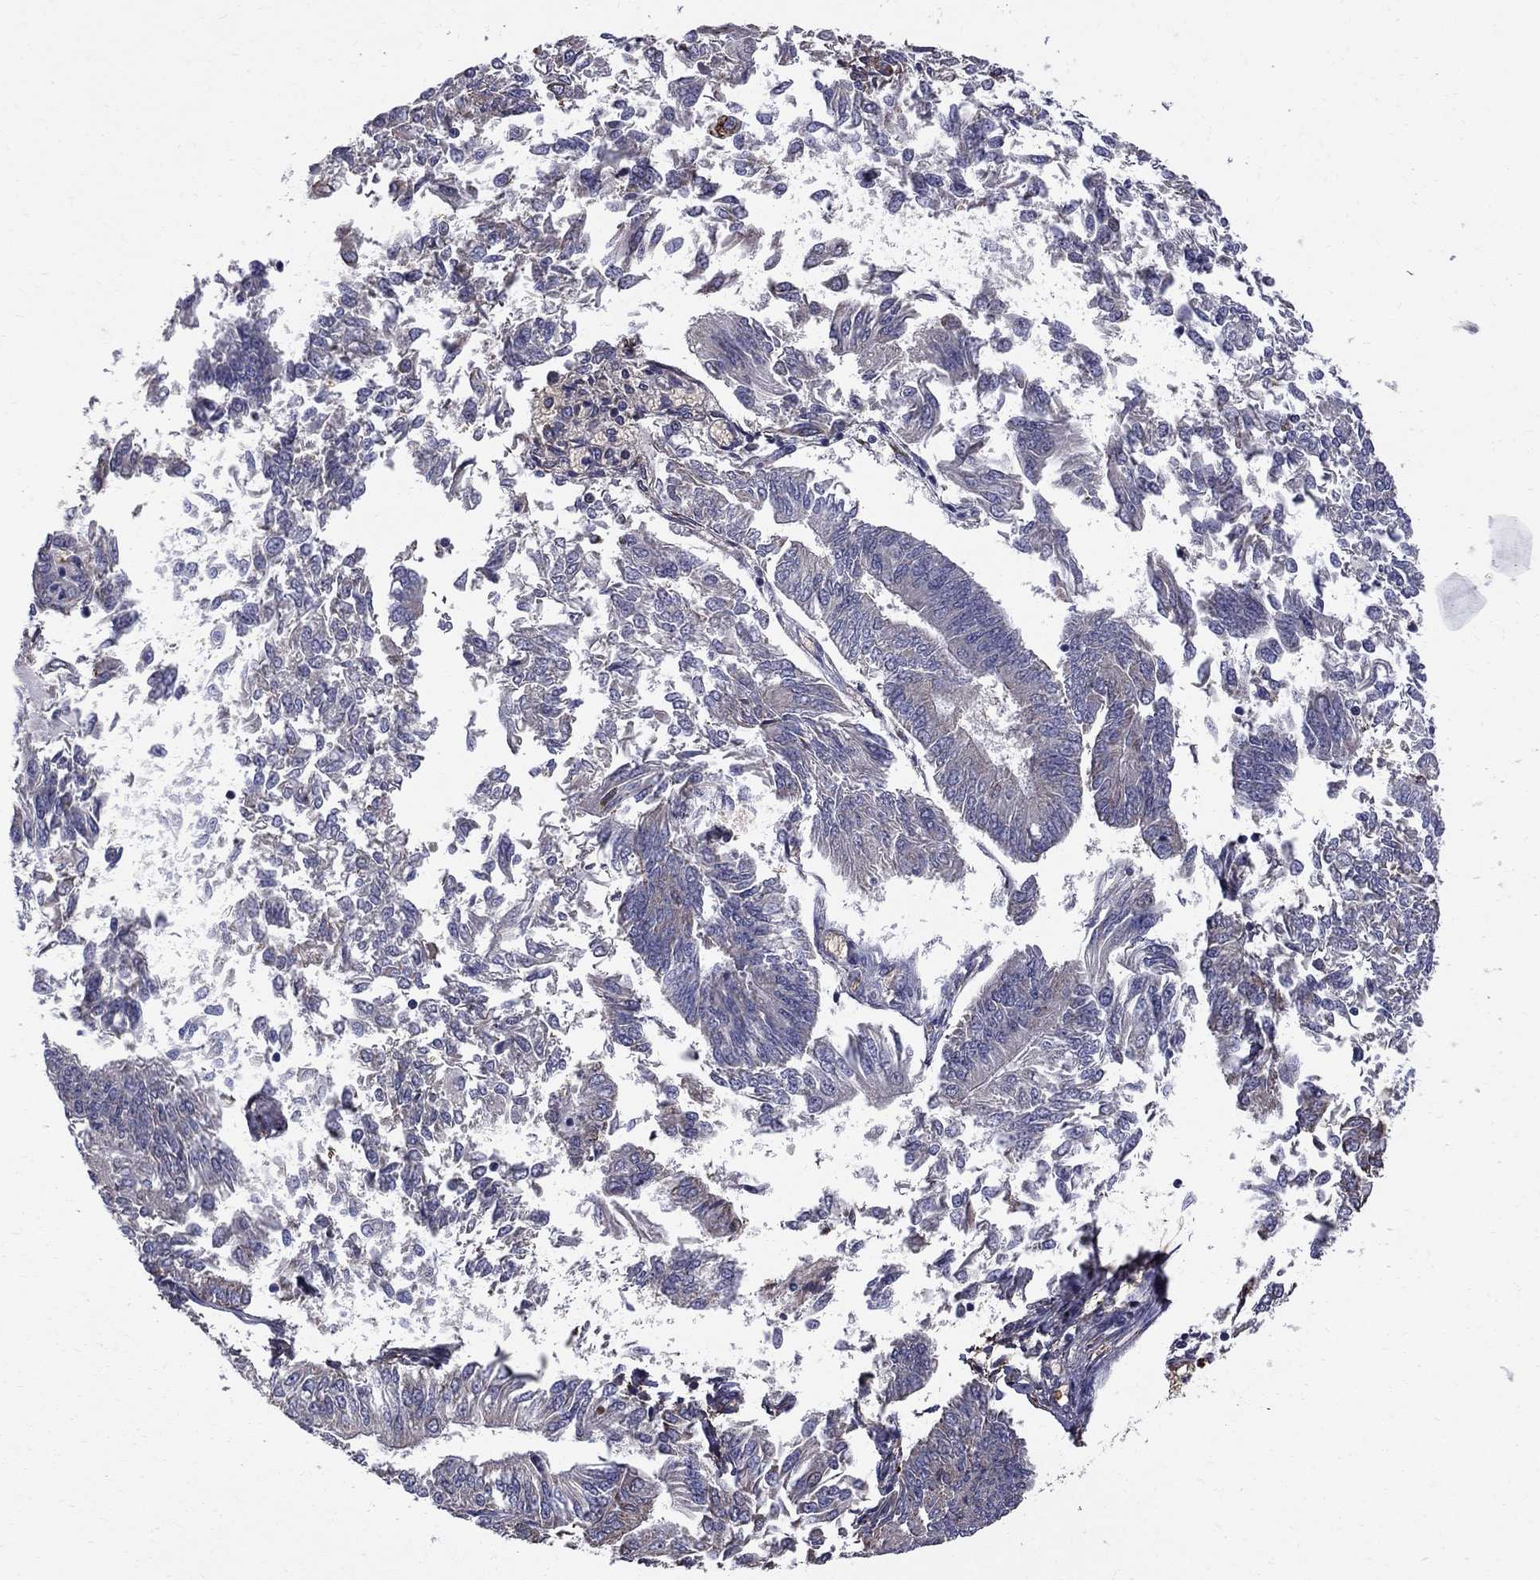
{"staining": {"intensity": "negative", "quantity": "none", "location": "none"}, "tissue": "endometrial cancer", "cell_type": "Tumor cells", "image_type": "cancer", "snomed": [{"axis": "morphology", "description": "Adenocarcinoma, NOS"}, {"axis": "topography", "description": "Endometrium"}], "caption": "A micrograph of adenocarcinoma (endometrial) stained for a protein displays no brown staining in tumor cells.", "gene": "HSPB2", "patient": {"sex": "female", "age": 58}}